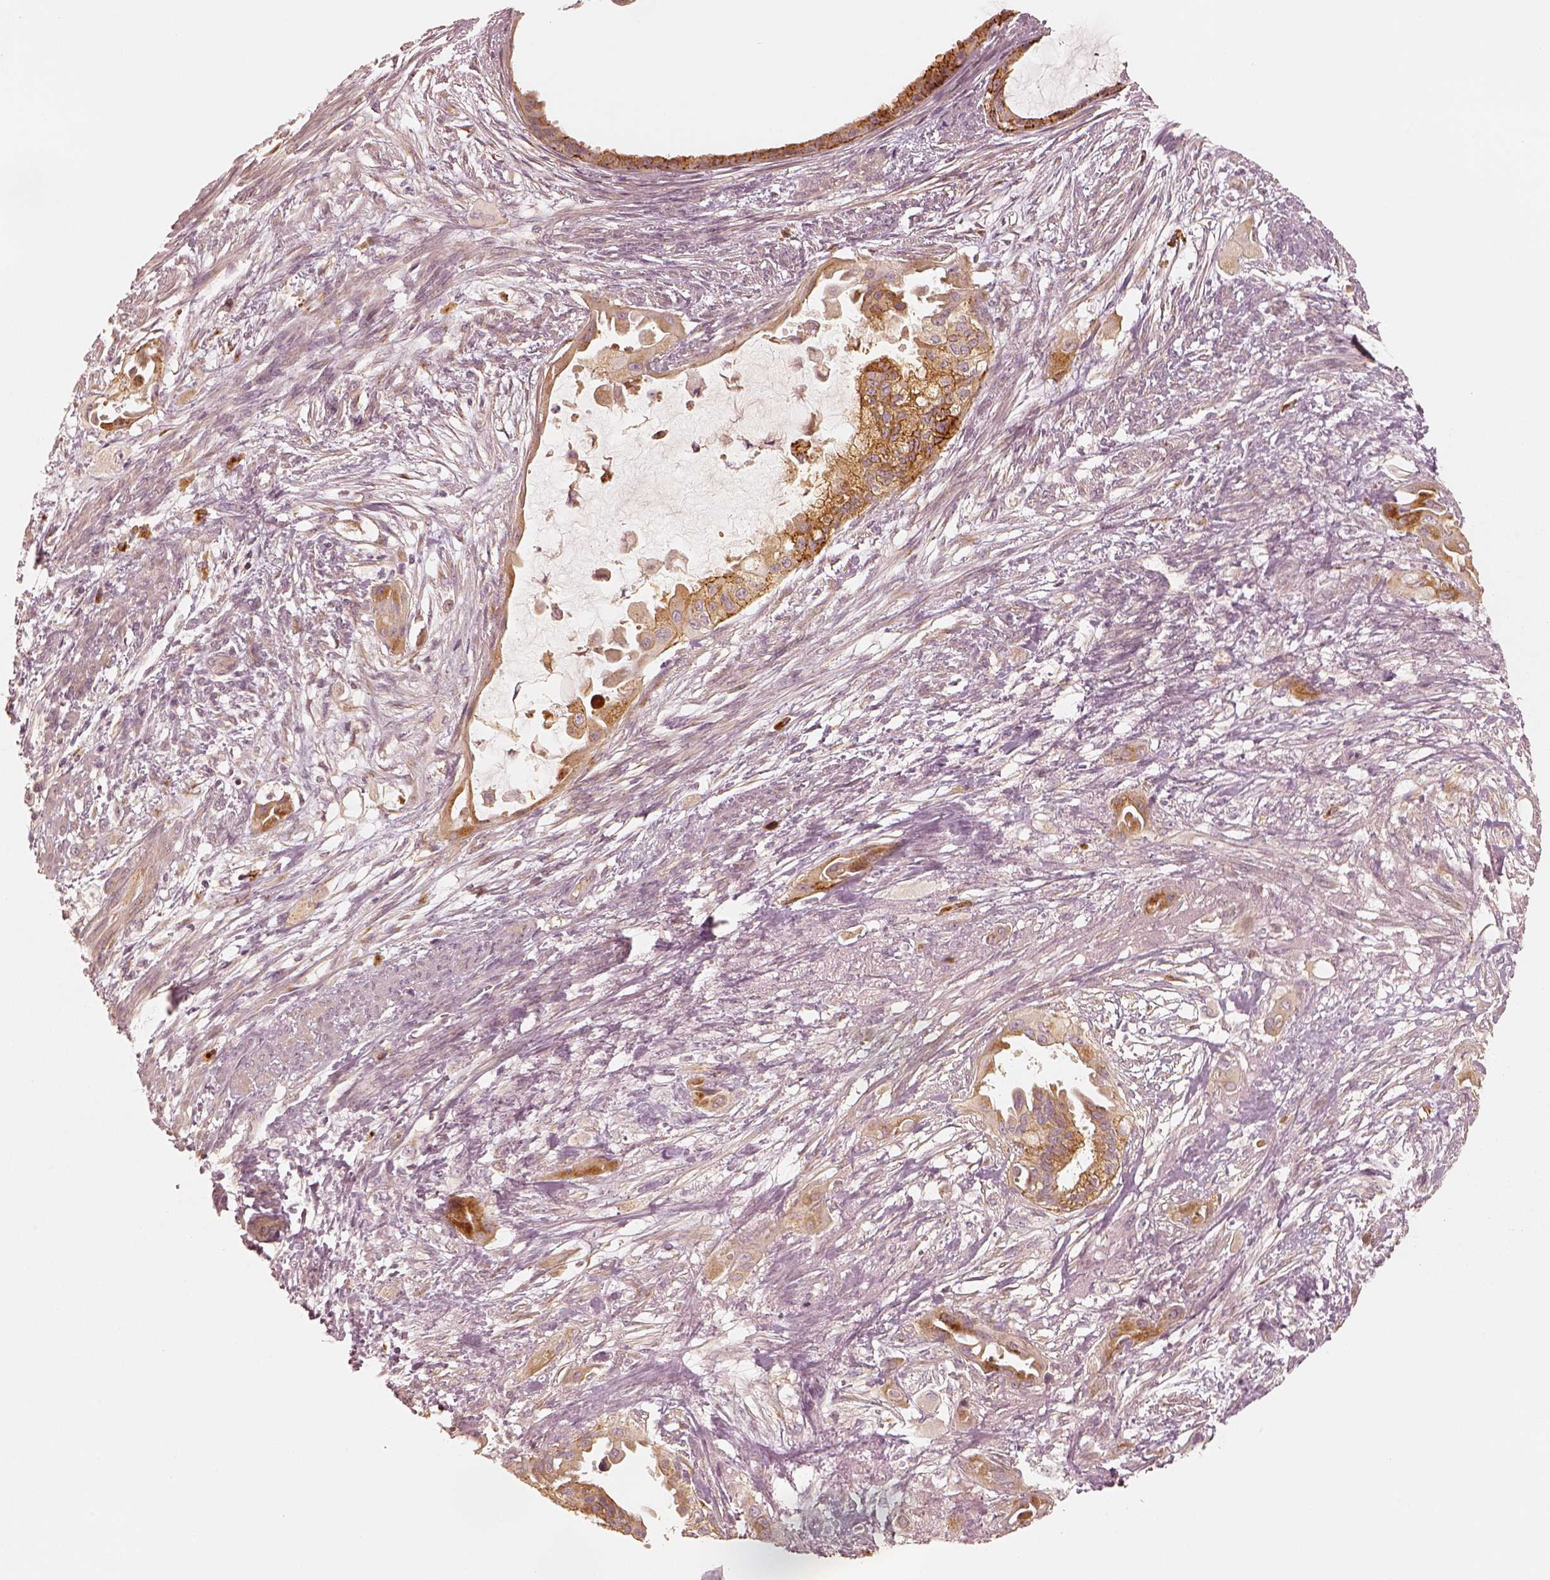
{"staining": {"intensity": "strong", "quantity": ">75%", "location": "cytoplasmic/membranous"}, "tissue": "endometrial cancer", "cell_type": "Tumor cells", "image_type": "cancer", "snomed": [{"axis": "morphology", "description": "Adenocarcinoma, NOS"}, {"axis": "topography", "description": "Endometrium"}], "caption": "Protein staining of adenocarcinoma (endometrial) tissue demonstrates strong cytoplasmic/membranous expression in about >75% of tumor cells.", "gene": "GORASP2", "patient": {"sex": "female", "age": 86}}